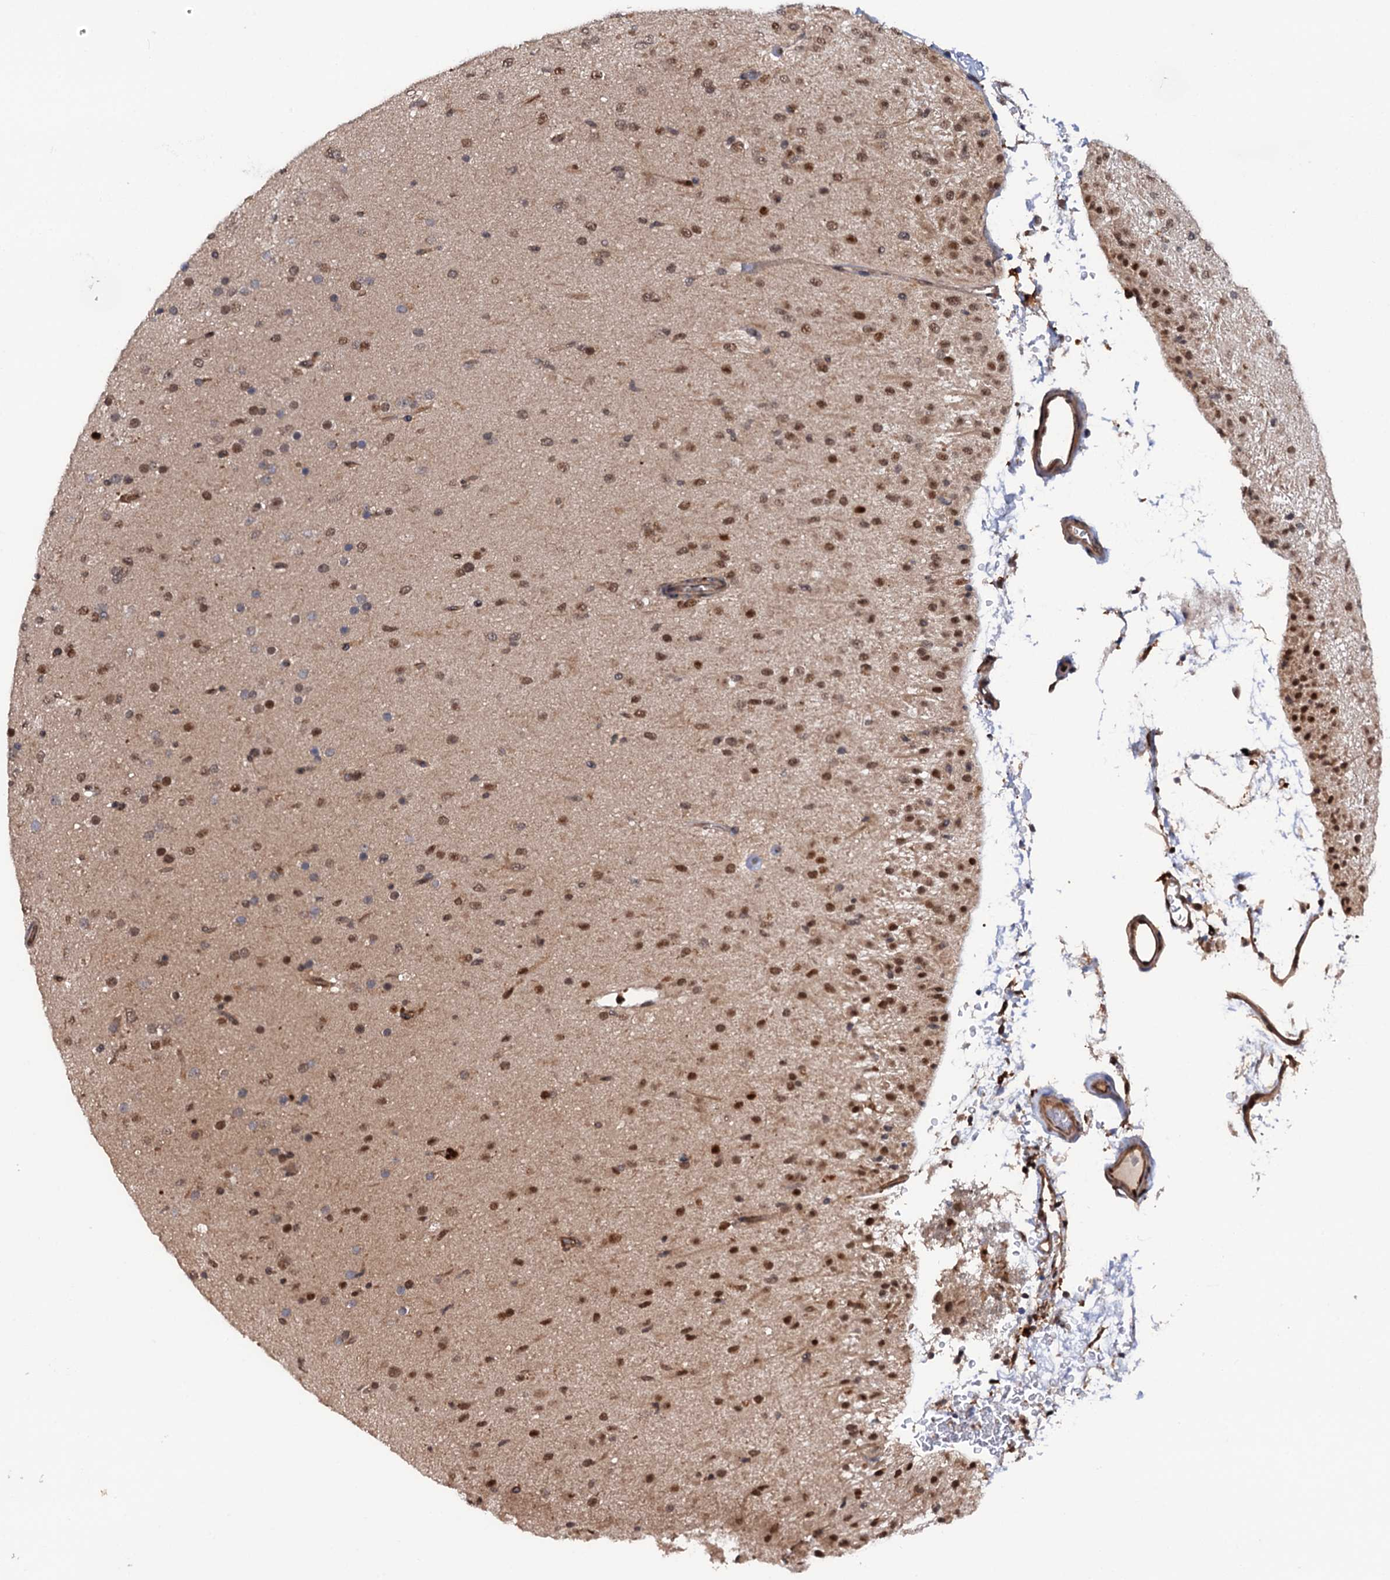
{"staining": {"intensity": "moderate", "quantity": "25%-75%", "location": "nuclear"}, "tissue": "glioma", "cell_type": "Tumor cells", "image_type": "cancer", "snomed": [{"axis": "morphology", "description": "Glioma, malignant, Low grade"}, {"axis": "topography", "description": "Brain"}], "caption": "Immunohistochemical staining of malignant low-grade glioma shows medium levels of moderate nuclear protein staining in approximately 25%-75% of tumor cells.", "gene": "CDC23", "patient": {"sex": "male", "age": 65}}